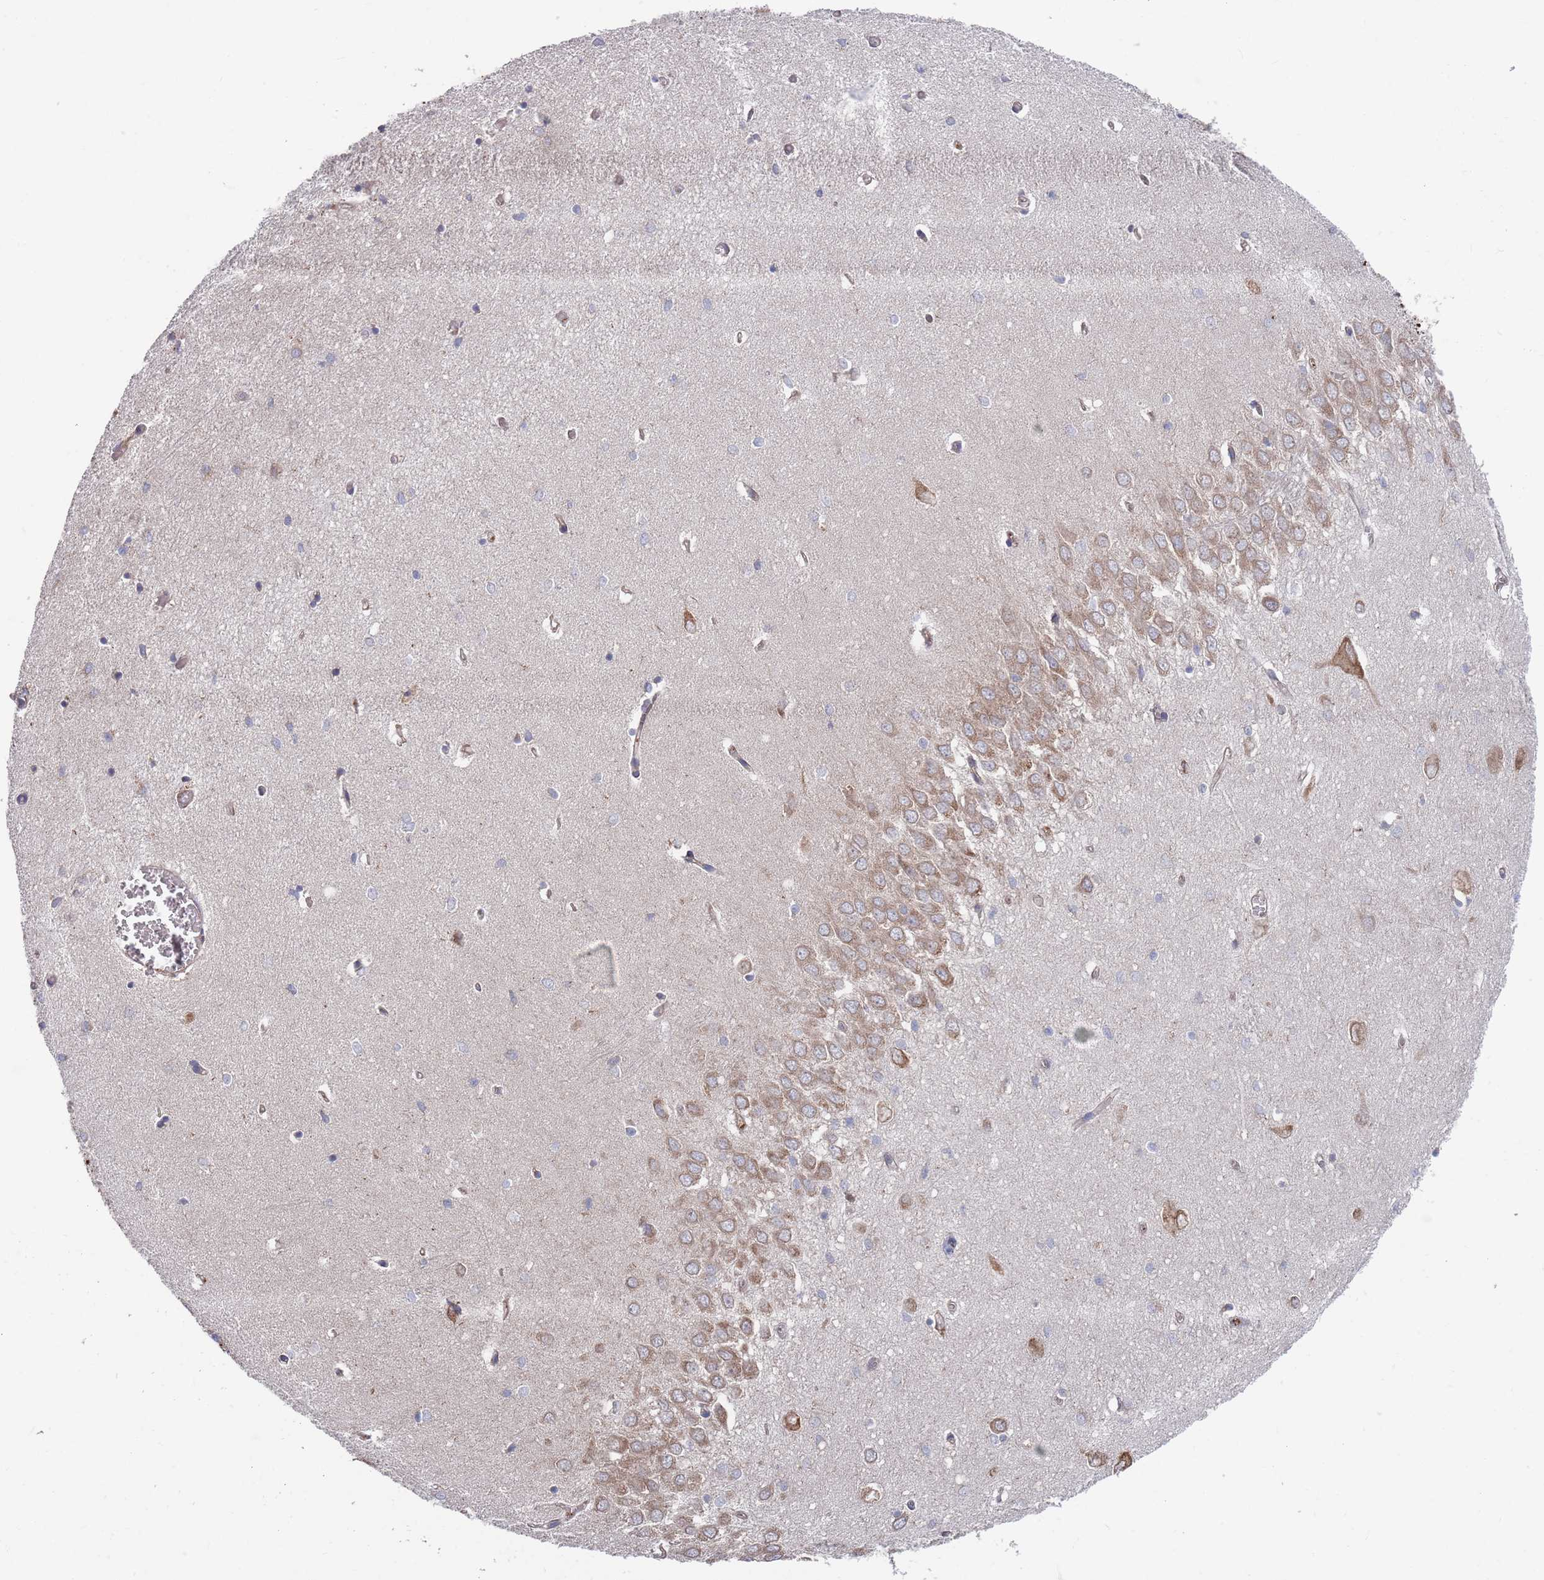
{"staining": {"intensity": "moderate", "quantity": "<25%", "location": "cytoplasmic/membranous"}, "tissue": "hippocampus", "cell_type": "Glial cells", "image_type": "normal", "snomed": [{"axis": "morphology", "description": "Normal tissue, NOS"}, {"axis": "topography", "description": "Hippocampus"}], "caption": "High-magnification brightfield microscopy of unremarkable hippocampus stained with DAB (3,3'-diaminobenzidine) (brown) and counterstained with hematoxylin (blue). glial cells exhibit moderate cytoplasmic/membranous positivity is appreciated in approximately<25% of cells.", "gene": "GID8", "patient": {"sex": "female", "age": 64}}